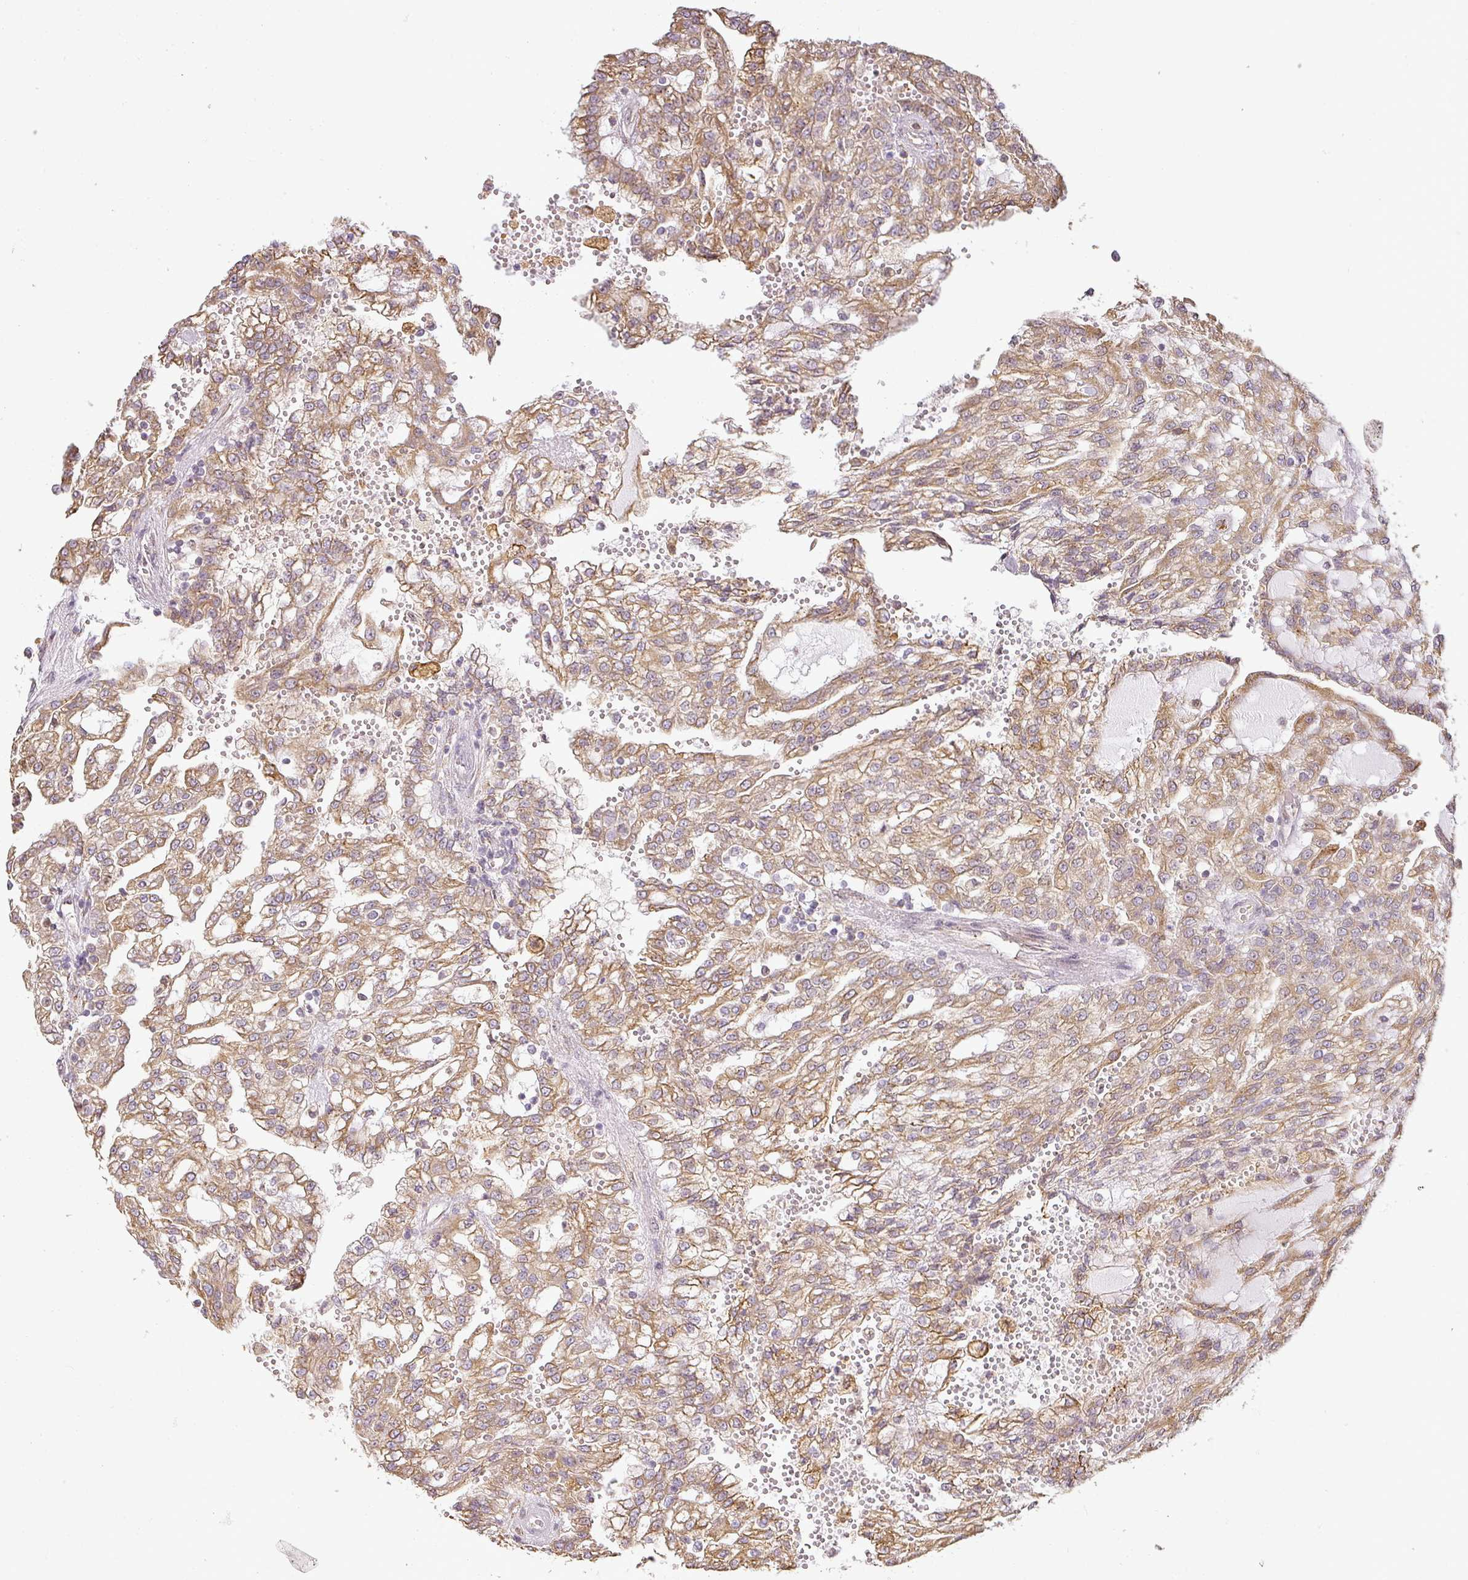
{"staining": {"intensity": "moderate", "quantity": ">75%", "location": "cytoplasmic/membranous"}, "tissue": "renal cancer", "cell_type": "Tumor cells", "image_type": "cancer", "snomed": [{"axis": "morphology", "description": "Adenocarcinoma, NOS"}, {"axis": "topography", "description": "Kidney"}], "caption": "Immunohistochemistry (IHC) image of adenocarcinoma (renal) stained for a protein (brown), which exhibits medium levels of moderate cytoplasmic/membranous staining in about >75% of tumor cells.", "gene": "CCDC144A", "patient": {"sex": "male", "age": 63}}